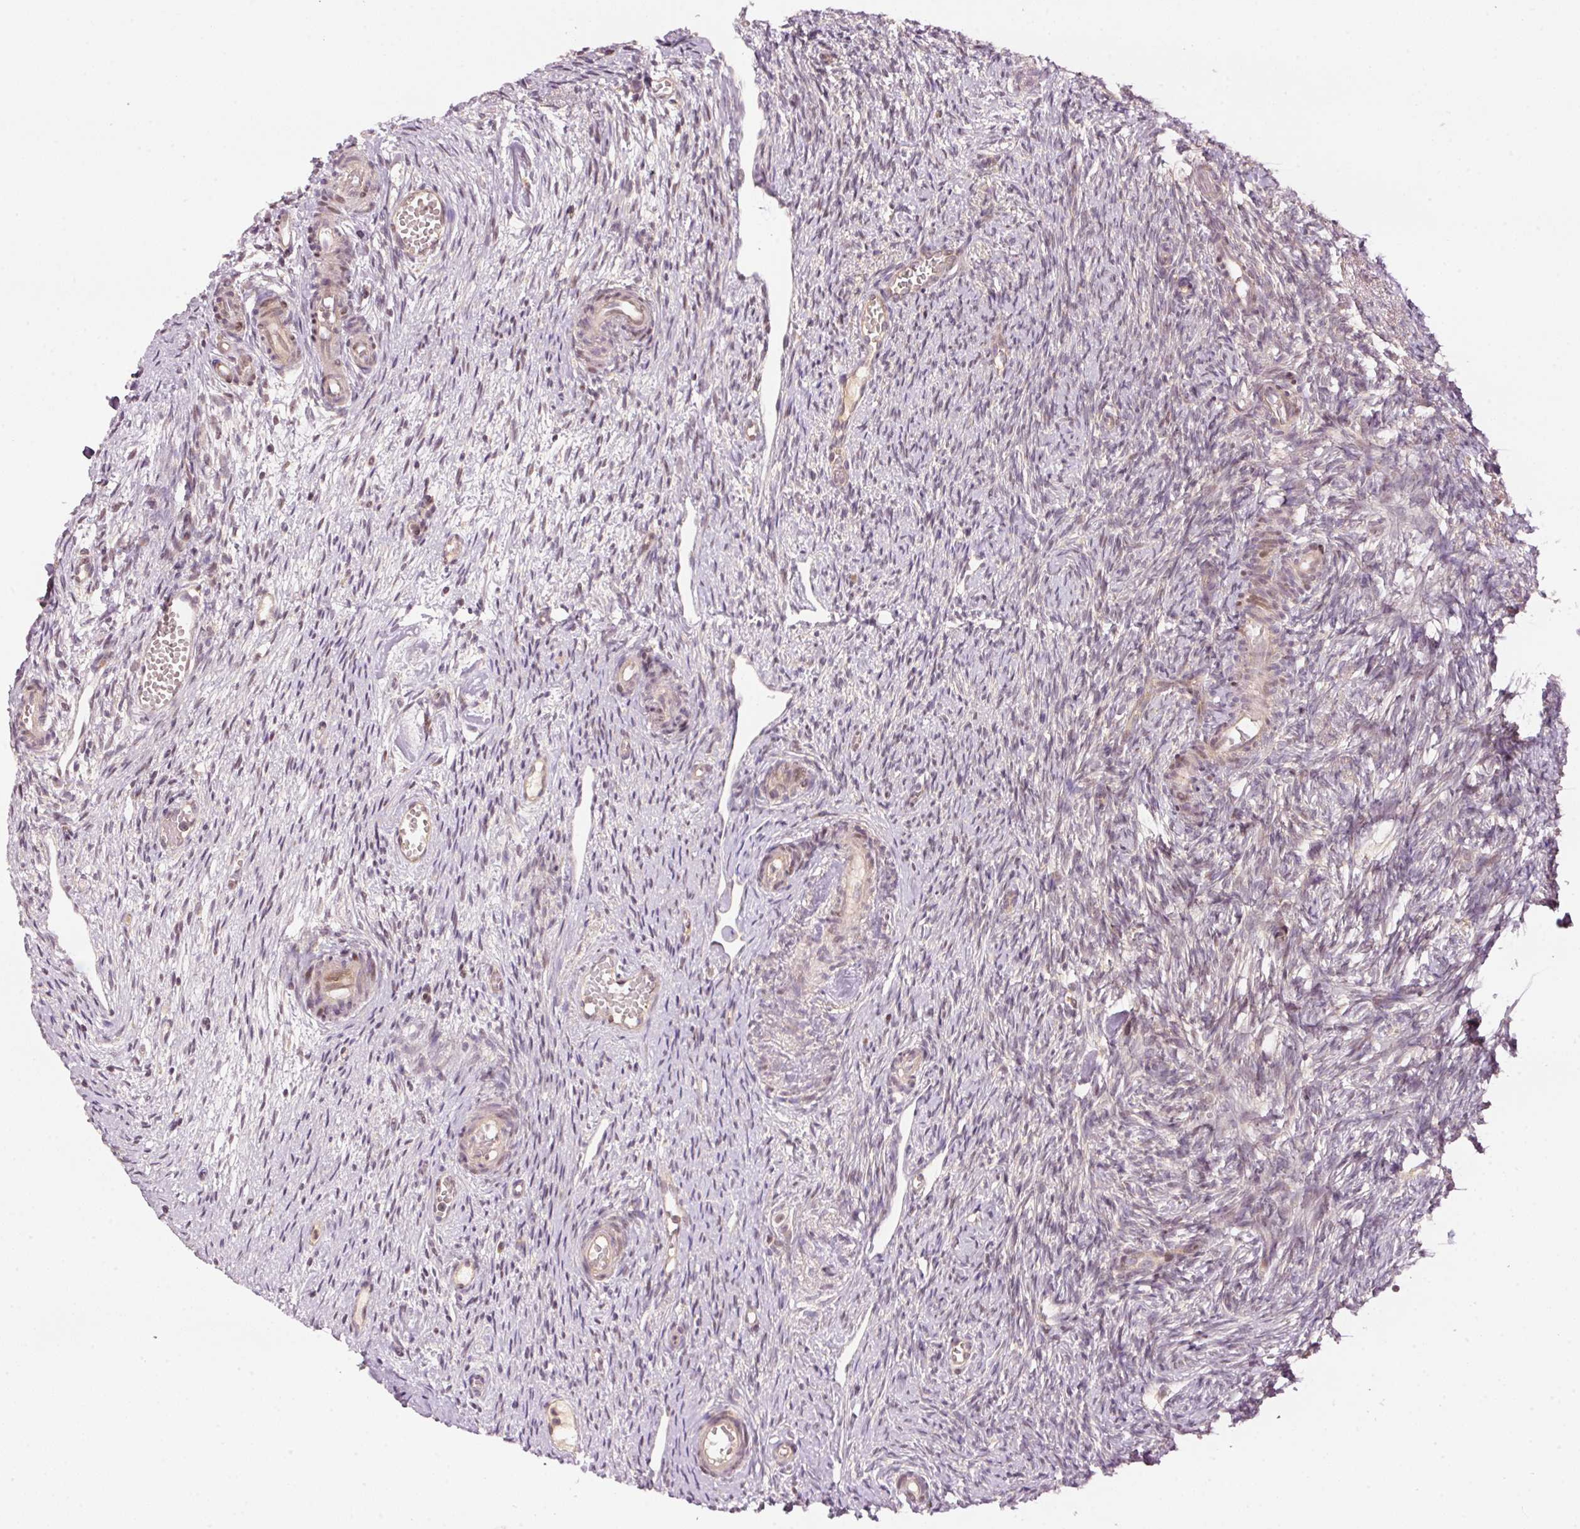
{"staining": {"intensity": "moderate", "quantity": ">75%", "location": "cytoplasmic/membranous"}, "tissue": "ovary", "cell_type": "Follicle cells", "image_type": "normal", "snomed": [{"axis": "morphology", "description": "Normal tissue, NOS"}, {"axis": "topography", "description": "Ovary"}], "caption": "Ovary stained with a brown dye demonstrates moderate cytoplasmic/membranous positive staining in about >75% of follicle cells.", "gene": "PCDHB1", "patient": {"sex": "female", "age": 51}}